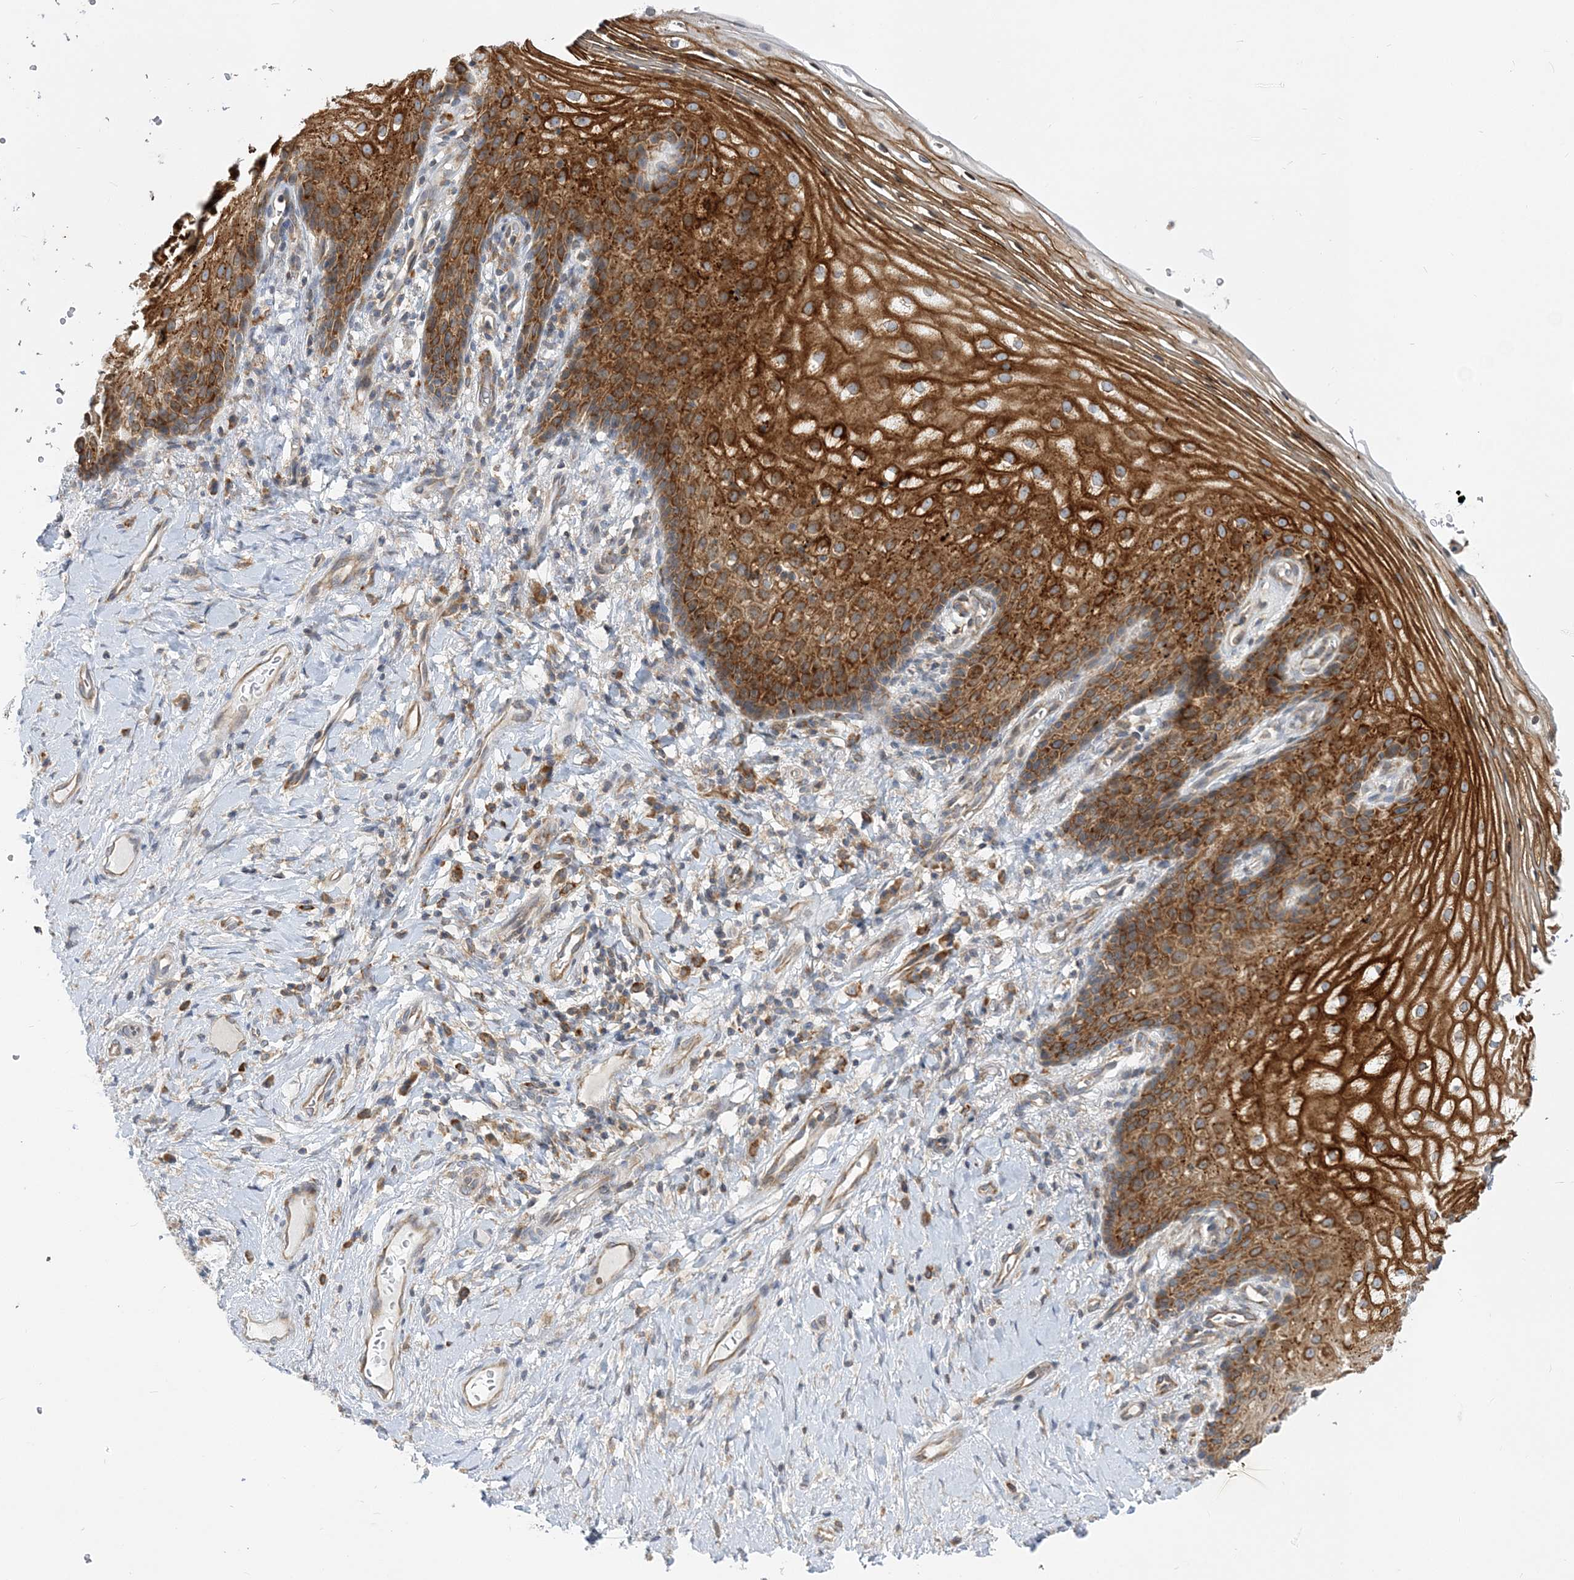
{"staining": {"intensity": "strong", "quantity": ">75%", "location": "cytoplasmic/membranous"}, "tissue": "vagina", "cell_type": "Squamous epithelial cells", "image_type": "normal", "snomed": [{"axis": "morphology", "description": "Normal tissue, NOS"}, {"axis": "topography", "description": "Vagina"}], "caption": "Approximately >75% of squamous epithelial cells in benign vagina show strong cytoplasmic/membranous protein staining as visualized by brown immunohistochemical staining.", "gene": "LARP4B", "patient": {"sex": "female", "age": 60}}